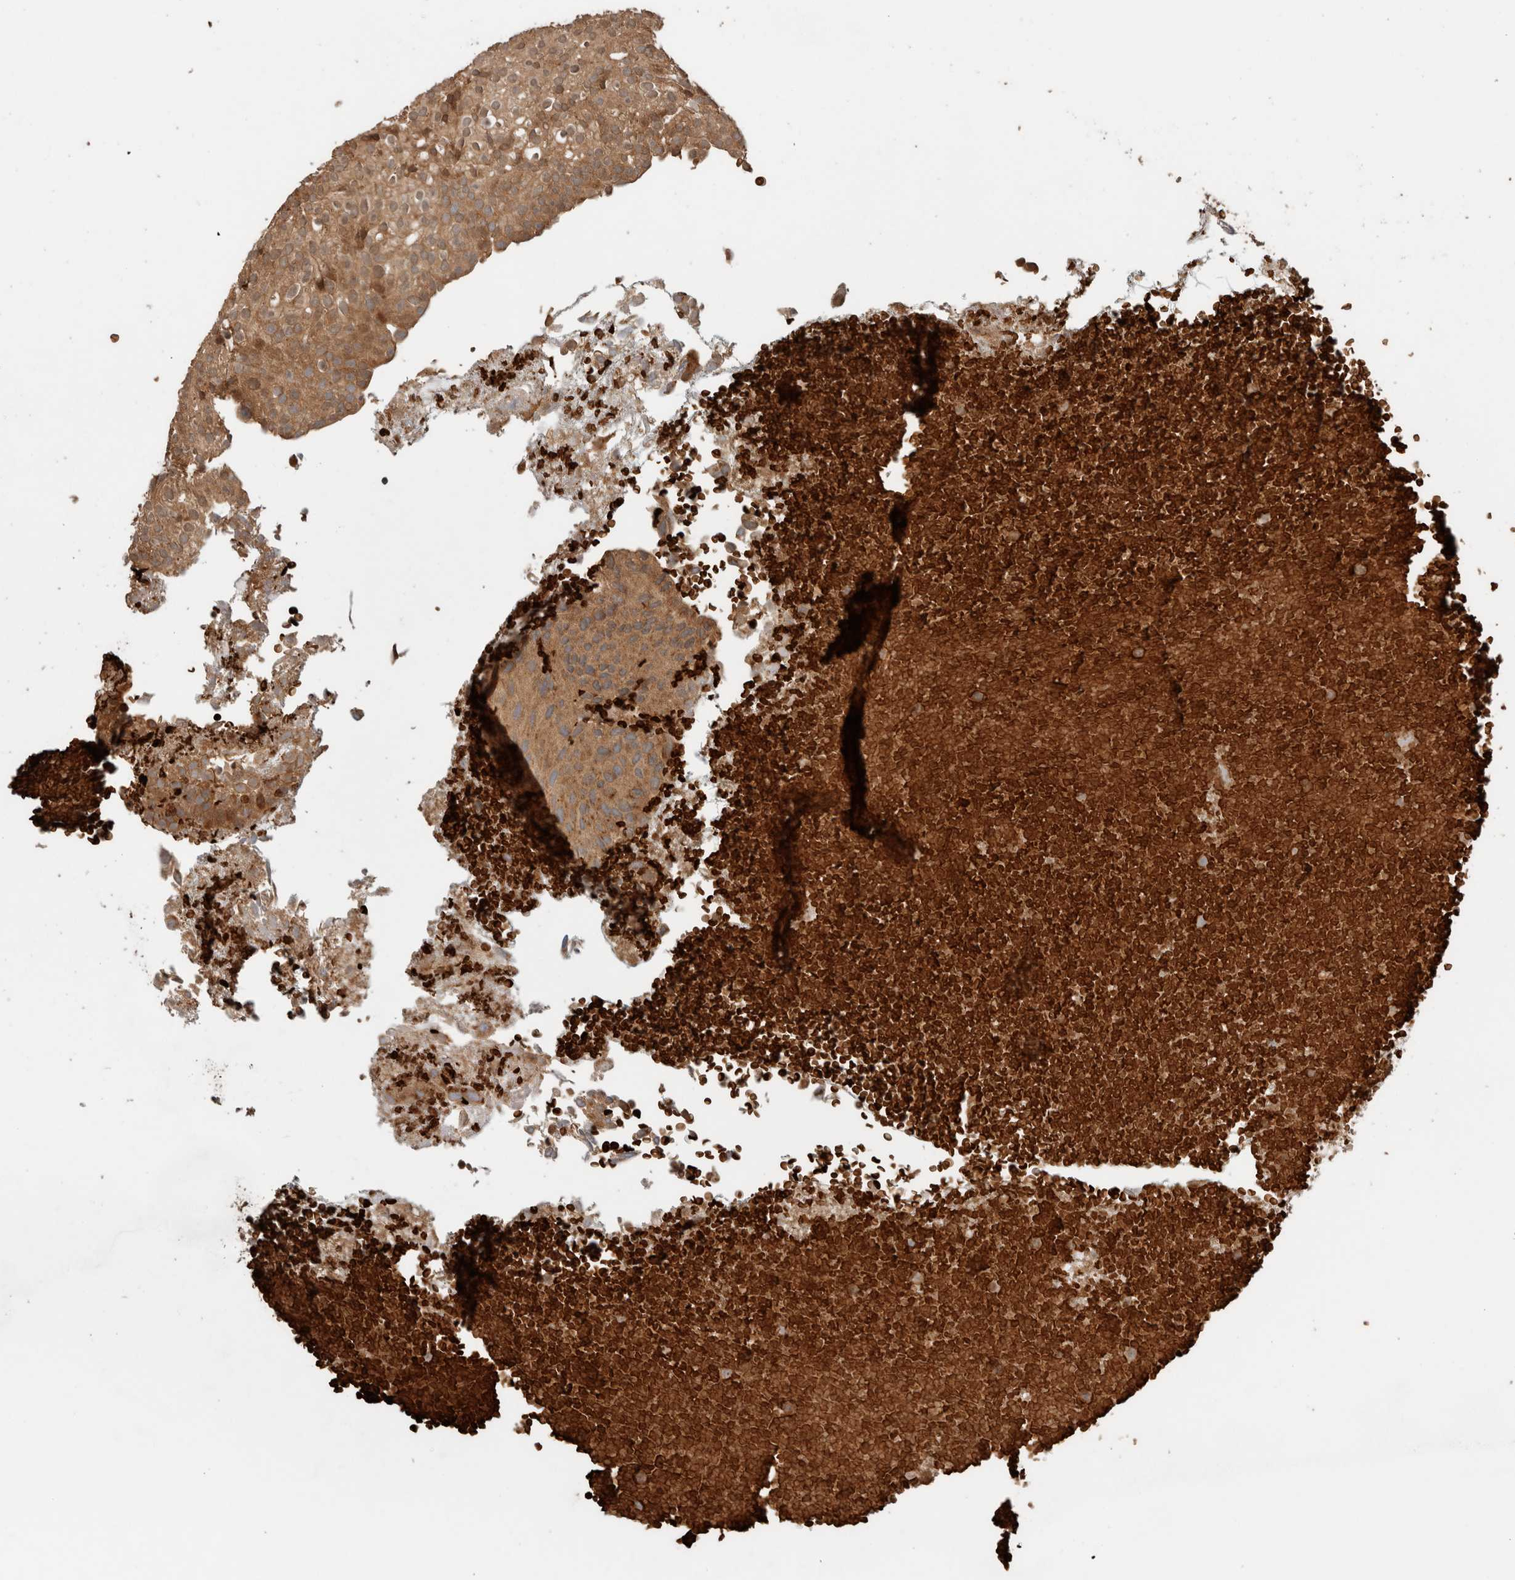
{"staining": {"intensity": "moderate", "quantity": ">75%", "location": "cytoplasmic/membranous"}, "tissue": "urothelial cancer", "cell_type": "Tumor cells", "image_type": "cancer", "snomed": [{"axis": "morphology", "description": "Urothelial carcinoma, Low grade"}, {"axis": "topography", "description": "Urinary bladder"}], "caption": "Tumor cells demonstrate medium levels of moderate cytoplasmic/membranous staining in about >75% of cells in human urothelial cancer. The staining is performed using DAB brown chromogen to label protein expression. The nuclei are counter-stained blue using hematoxylin.", "gene": "OTUD6B", "patient": {"sex": "male", "age": 78}}